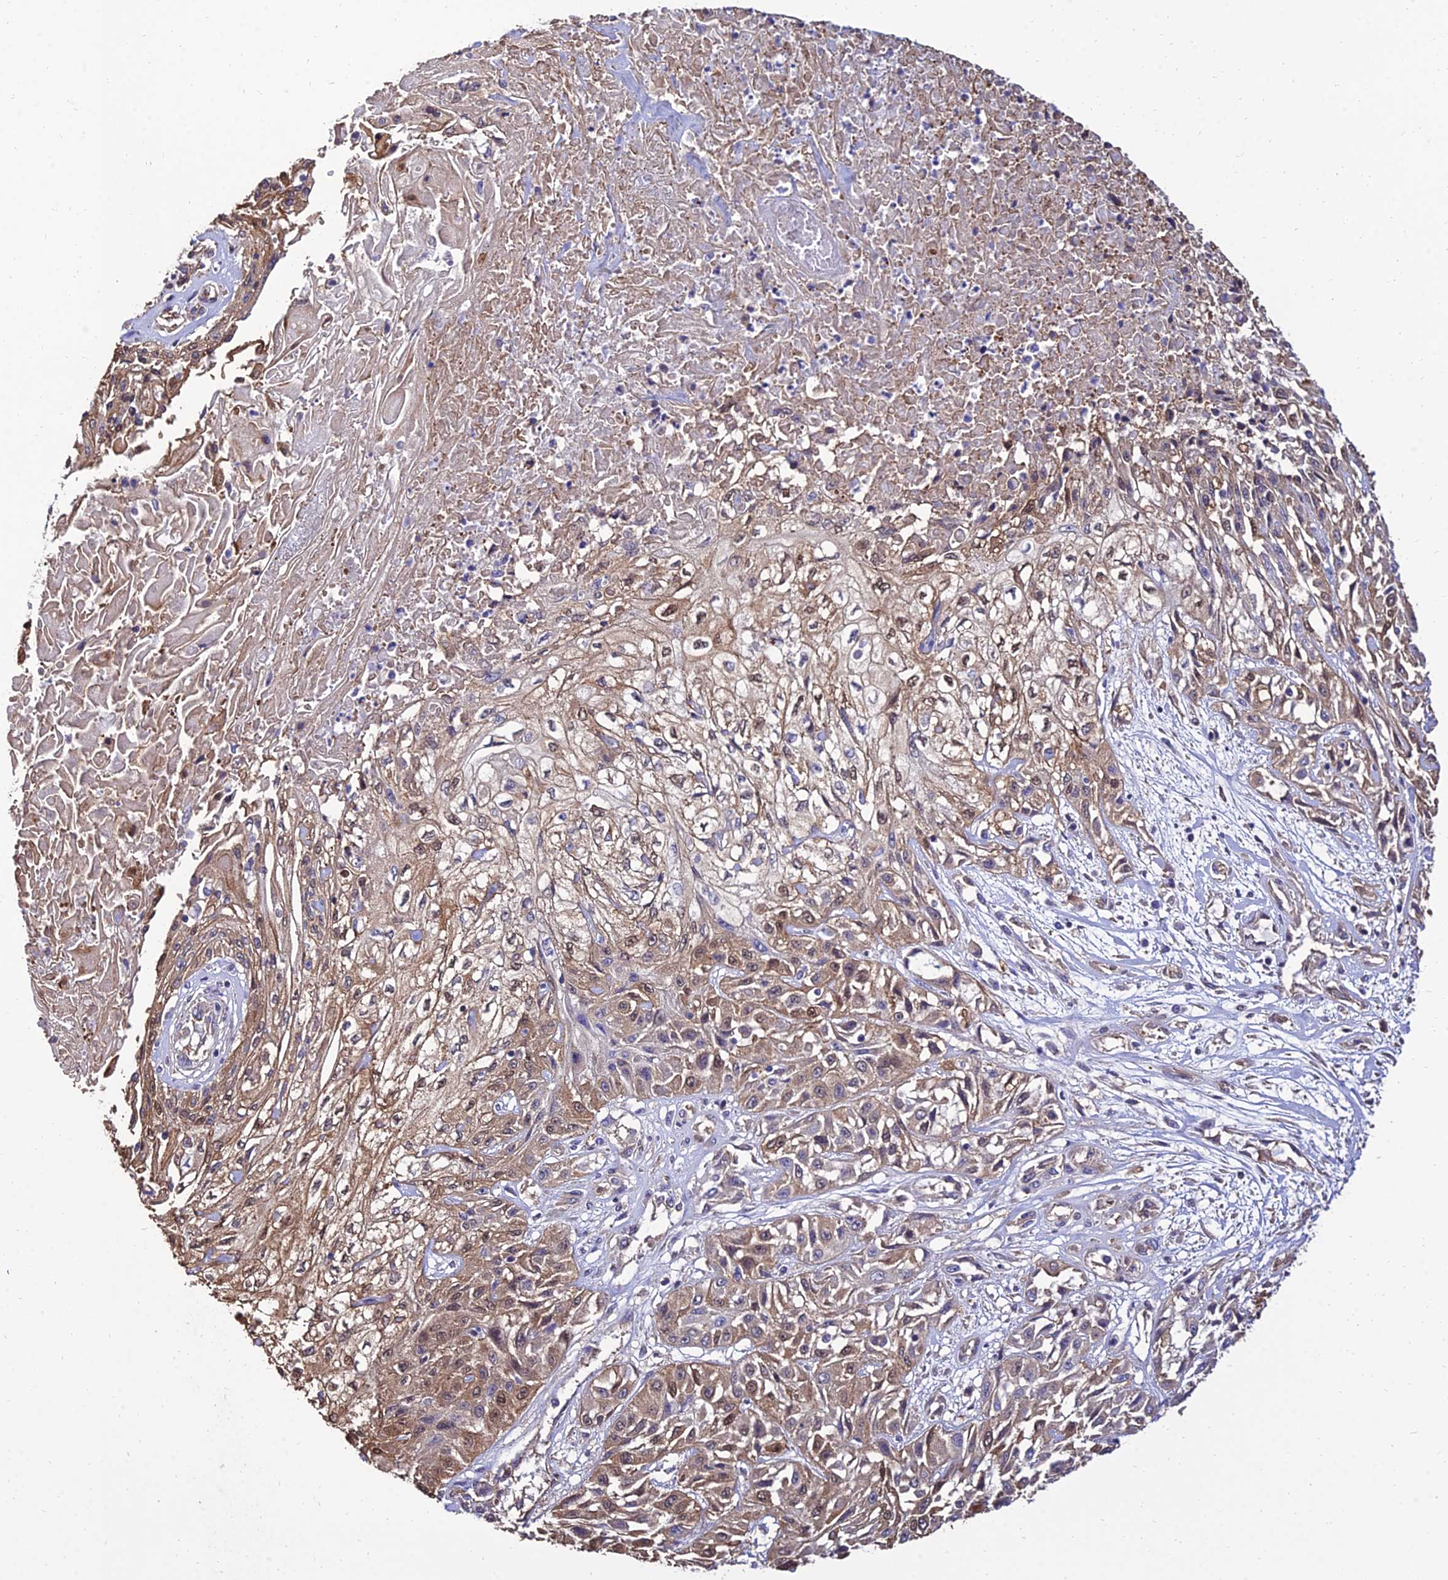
{"staining": {"intensity": "moderate", "quantity": ">75%", "location": "cytoplasmic/membranous,nuclear"}, "tissue": "skin cancer", "cell_type": "Tumor cells", "image_type": "cancer", "snomed": [{"axis": "morphology", "description": "Squamous cell carcinoma, NOS"}, {"axis": "morphology", "description": "Squamous cell carcinoma, metastatic, NOS"}, {"axis": "topography", "description": "Skin"}, {"axis": "topography", "description": "Lymph node"}], "caption": "Approximately >75% of tumor cells in squamous cell carcinoma (skin) display moderate cytoplasmic/membranous and nuclear protein positivity as visualized by brown immunohistochemical staining.", "gene": "CALM2", "patient": {"sex": "male", "age": 75}}